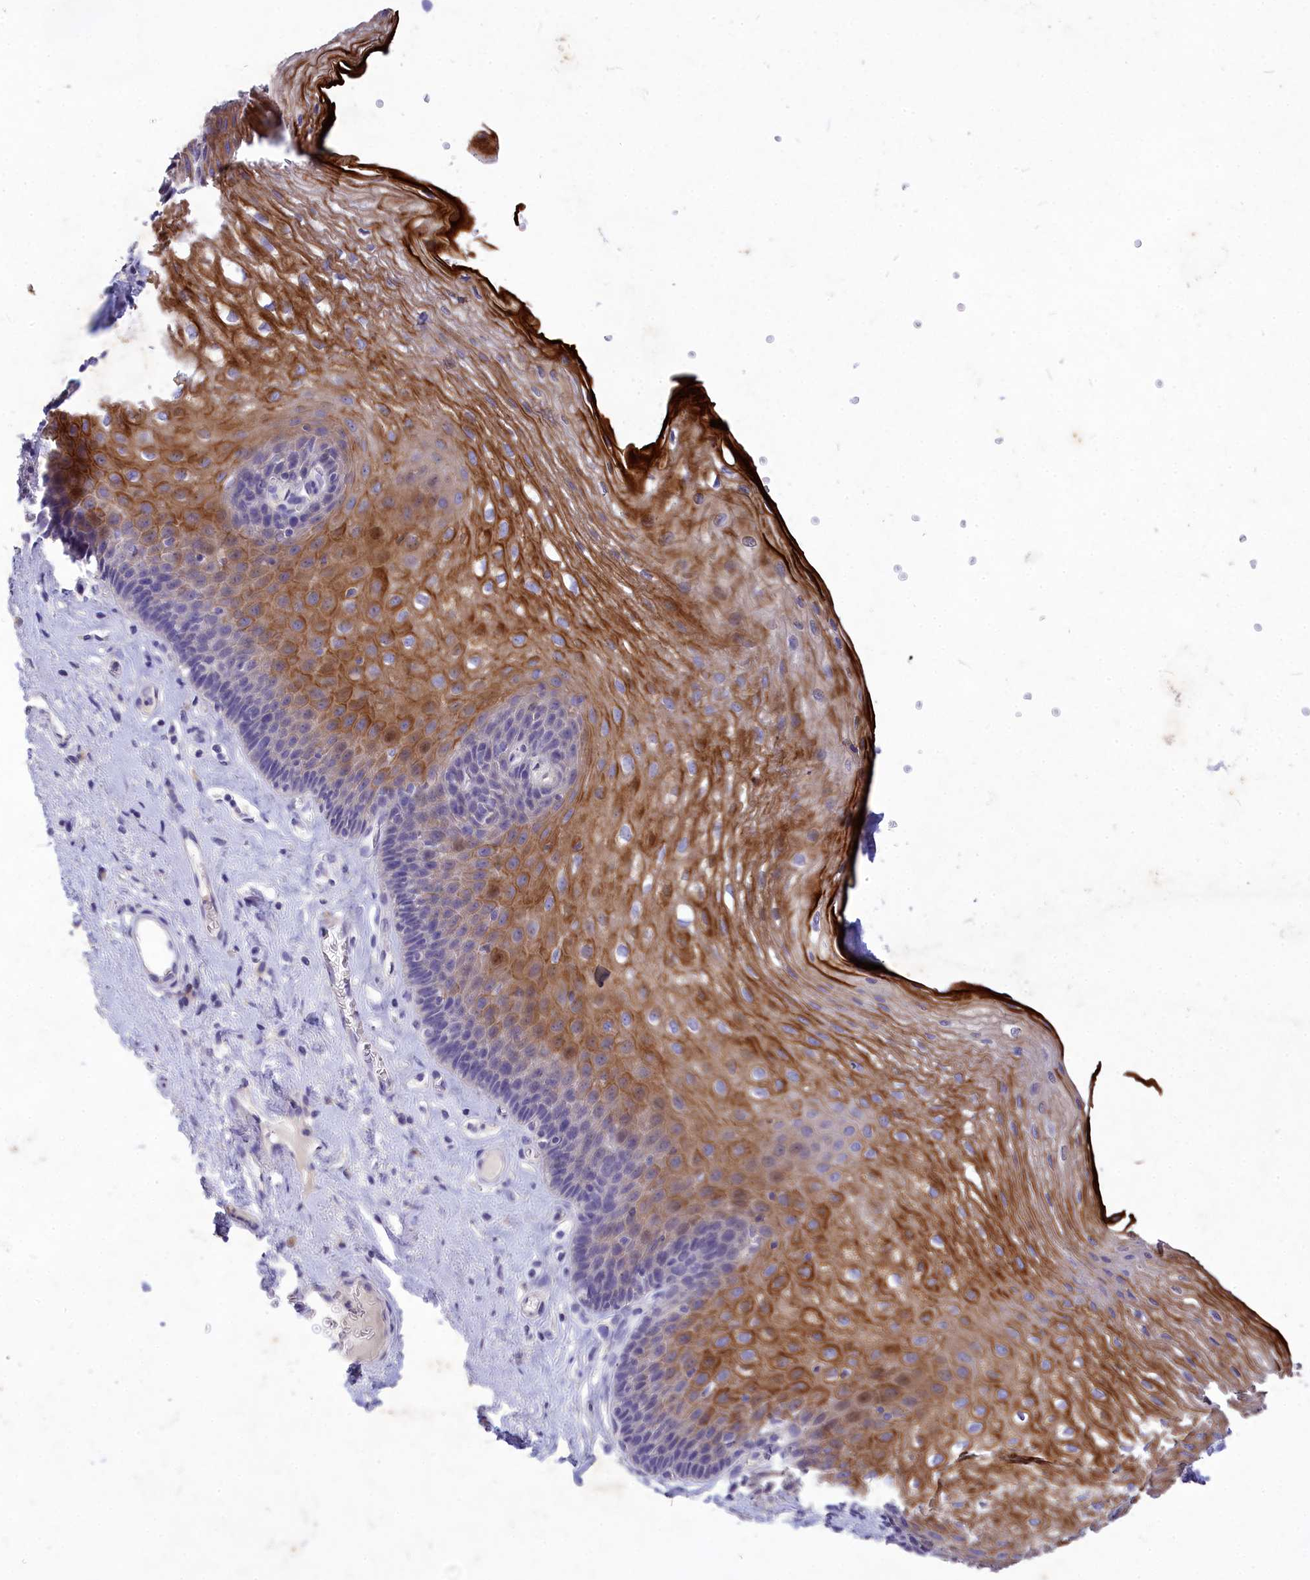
{"staining": {"intensity": "moderate", "quantity": "25%-75%", "location": "cytoplasmic/membranous"}, "tissue": "esophagus", "cell_type": "Squamous epithelial cells", "image_type": "normal", "snomed": [{"axis": "morphology", "description": "Normal tissue, NOS"}, {"axis": "topography", "description": "Esophagus"}], "caption": "This image displays immunohistochemistry (IHC) staining of benign esophagus, with medium moderate cytoplasmic/membranous expression in about 25%-75% of squamous epithelial cells.", "gene": "DEFB119", "patient": {"sex": "female", "age": 66}}